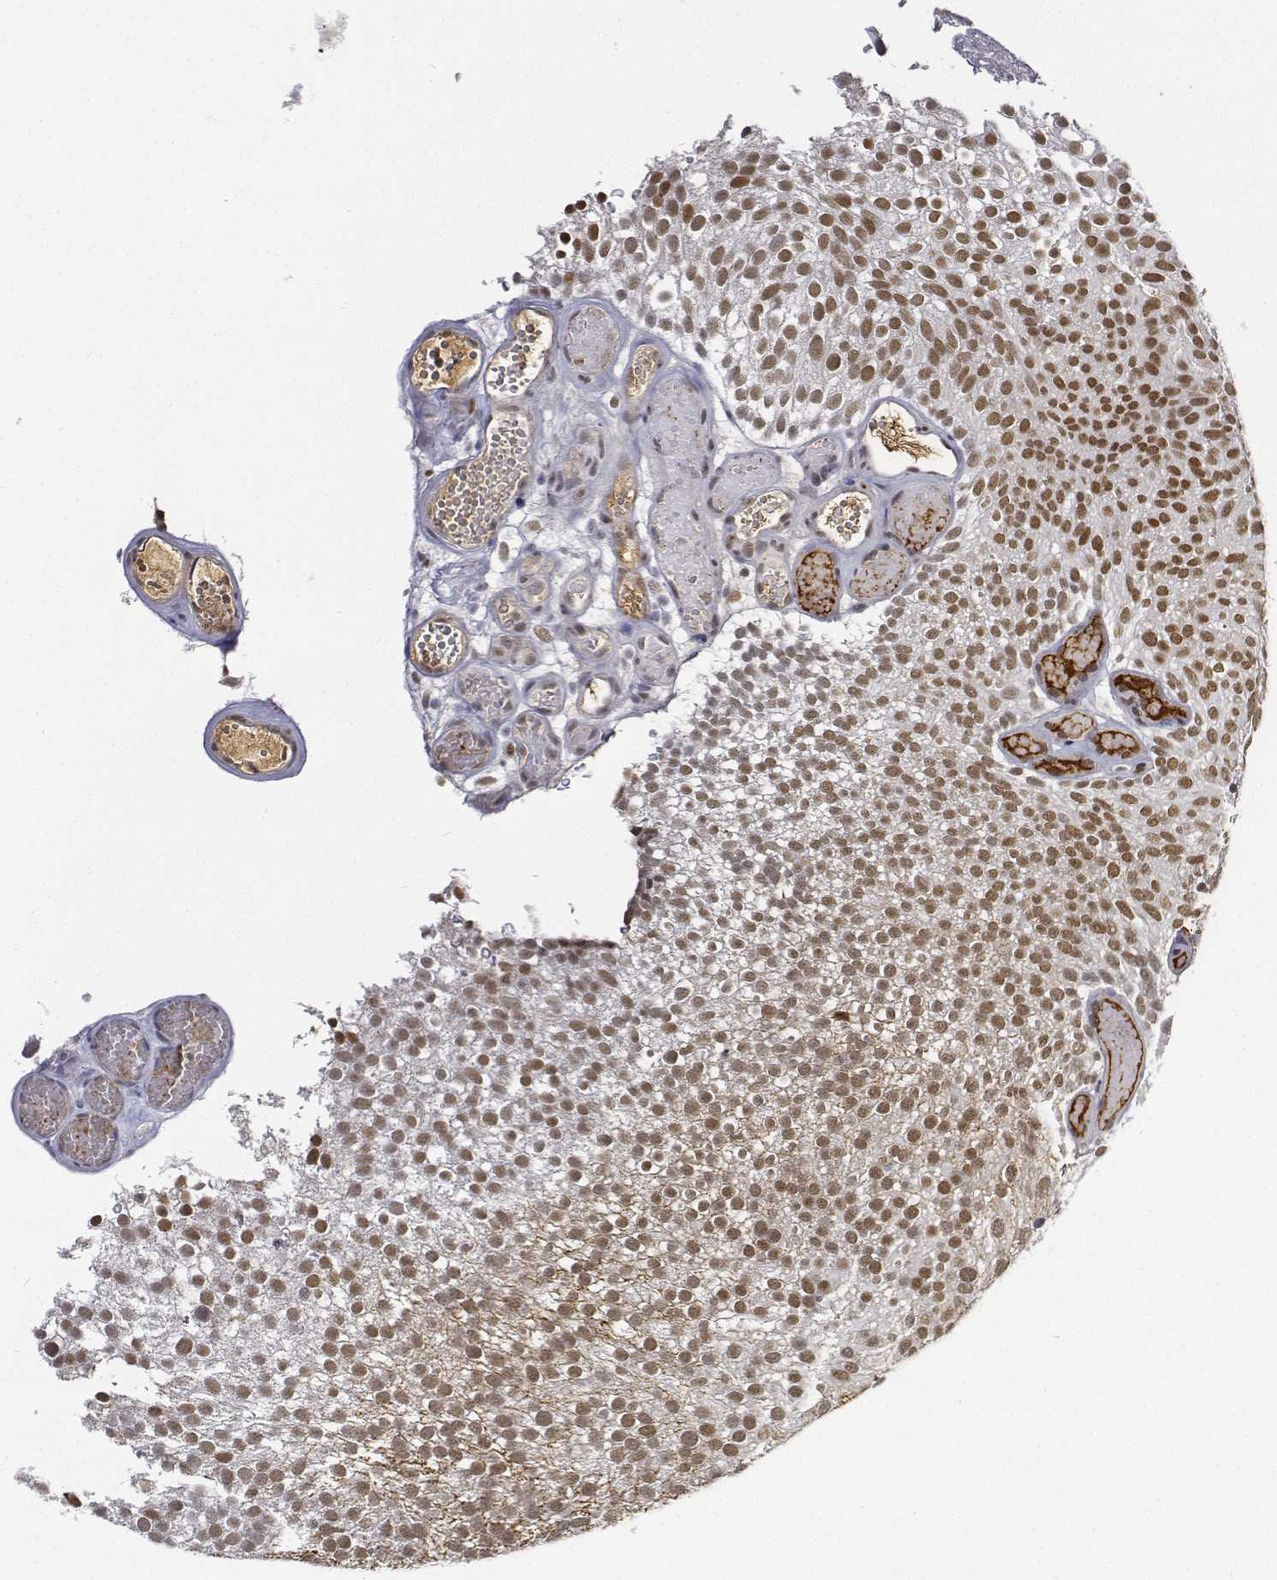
{"staining": {"intensity": "moderate", "quantity": ">75%", "location": "nuclear"}, "tissue": "urothelial cancer", "cell_type": "Tumor cells", "image_type": "cancer", "snomed": [{"axis": "morphology", "description": "Urothelial carcinoma, Low grade"}, {"axis": "topography", "description": "Urinary bladder"}], "caption": "Urothelial cancer was stained to show a protein in brown. There is medium levels of moderate nuclear positivity in approximately >75% of tumor cells.", "gene": "ATRX", "patient": {"sex": "male", "age": 78}}